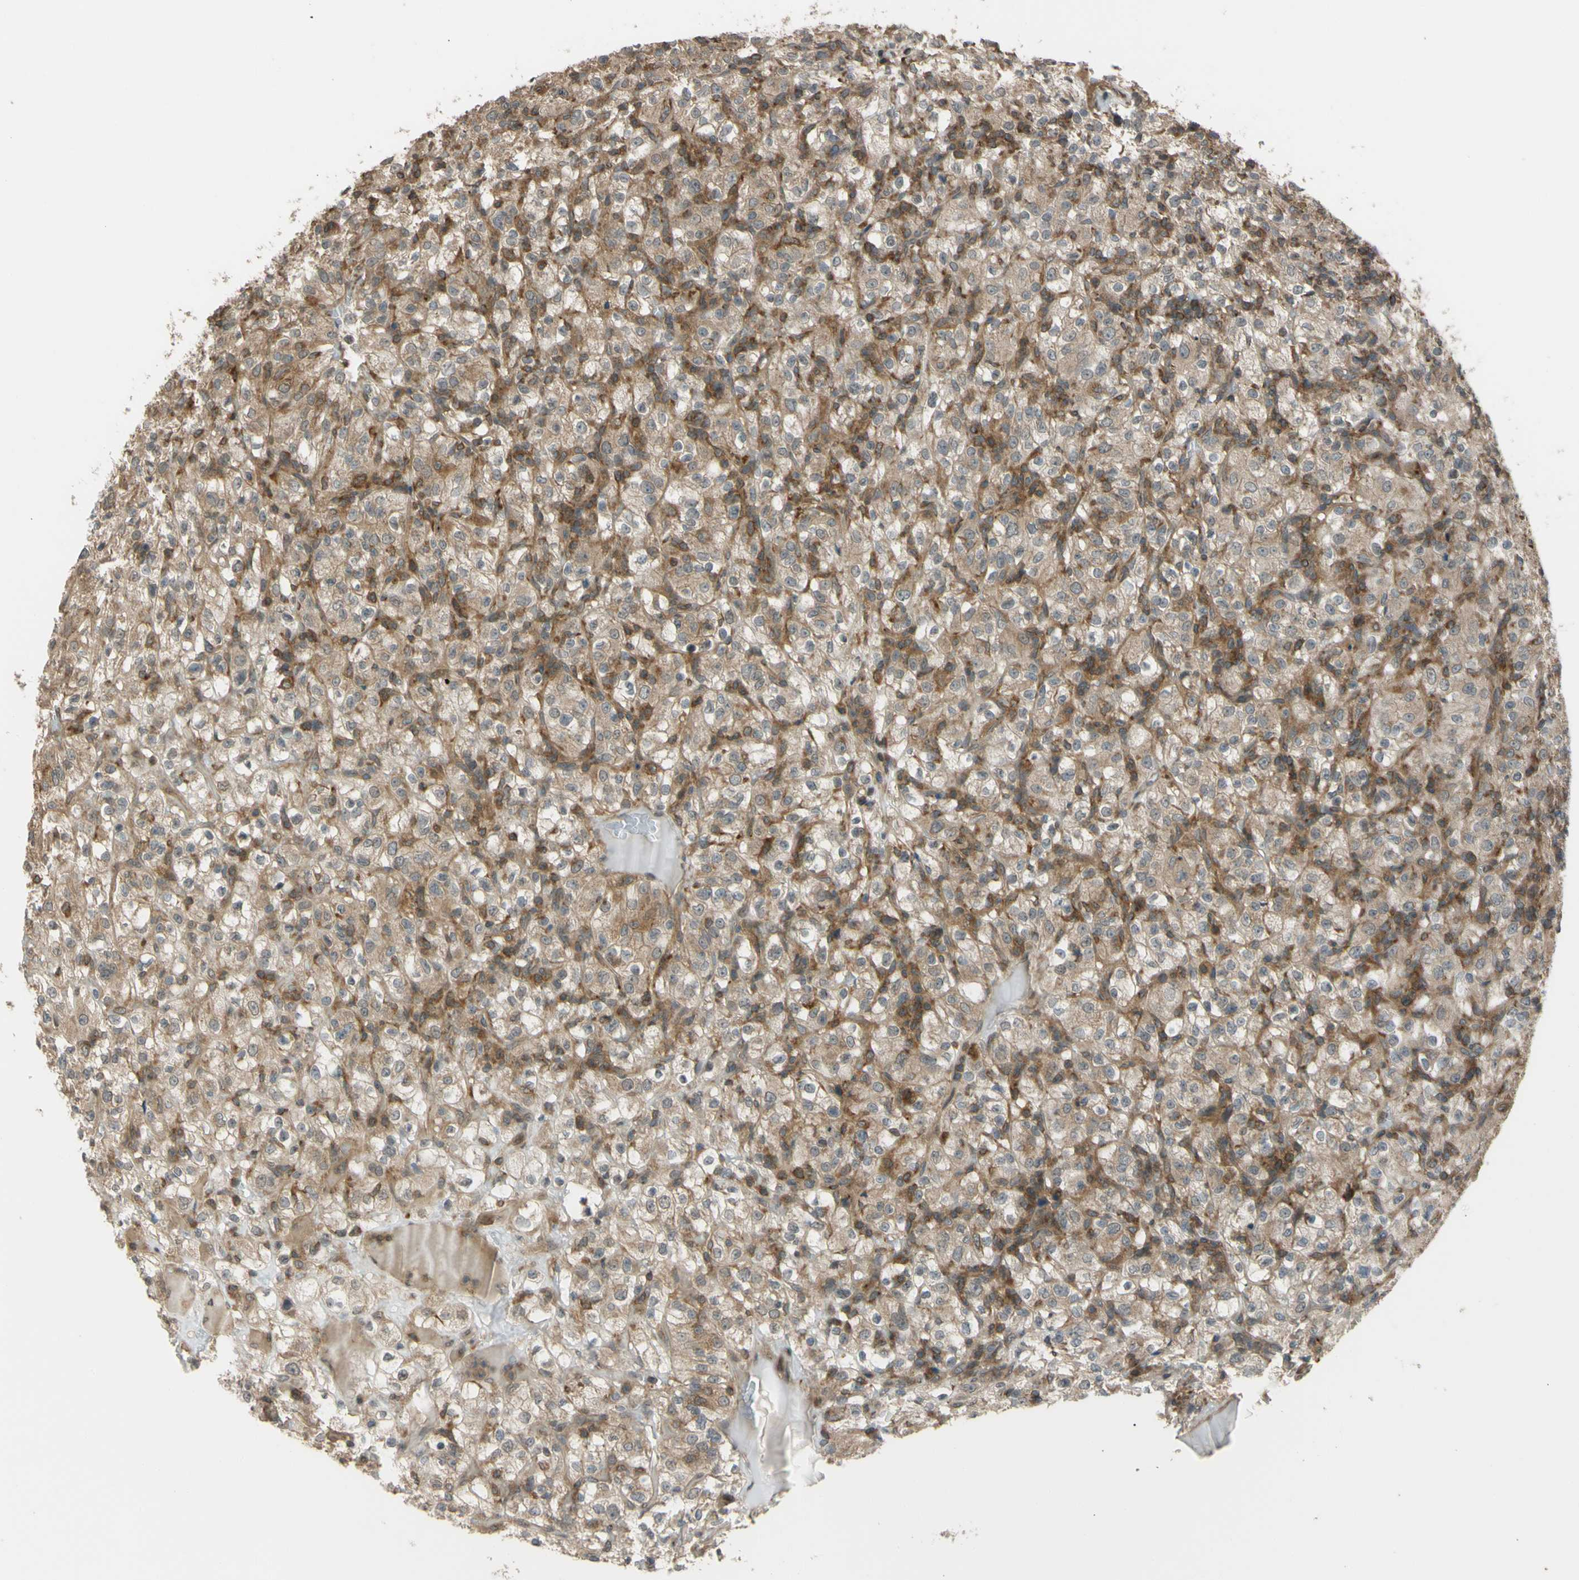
{"staining": {"intensity": "weak", "quantity": "25%-75%", "location": "cytoplasmic/membranous"}, "tissue": "renal cancer", "cell_type": "Tumor cells", "image_type": "cancer", "snomed": [{"axis": "morphology", "description": "Normal tissue, NOS"}, {"axis": "morphology", "description": "Adenocarcinoma, NOS"}, {"axis": "topography", "description": "Kidney"}], "caption": "The histopathology image displays immunohistochemical staining of renal adenocarcinoma. There is weak cytoplasmic/membranous expression is present in approximately 25%-75% of tumor cells.", "gene": "FLII", "patient": {"sex": "female", "age": 72}}